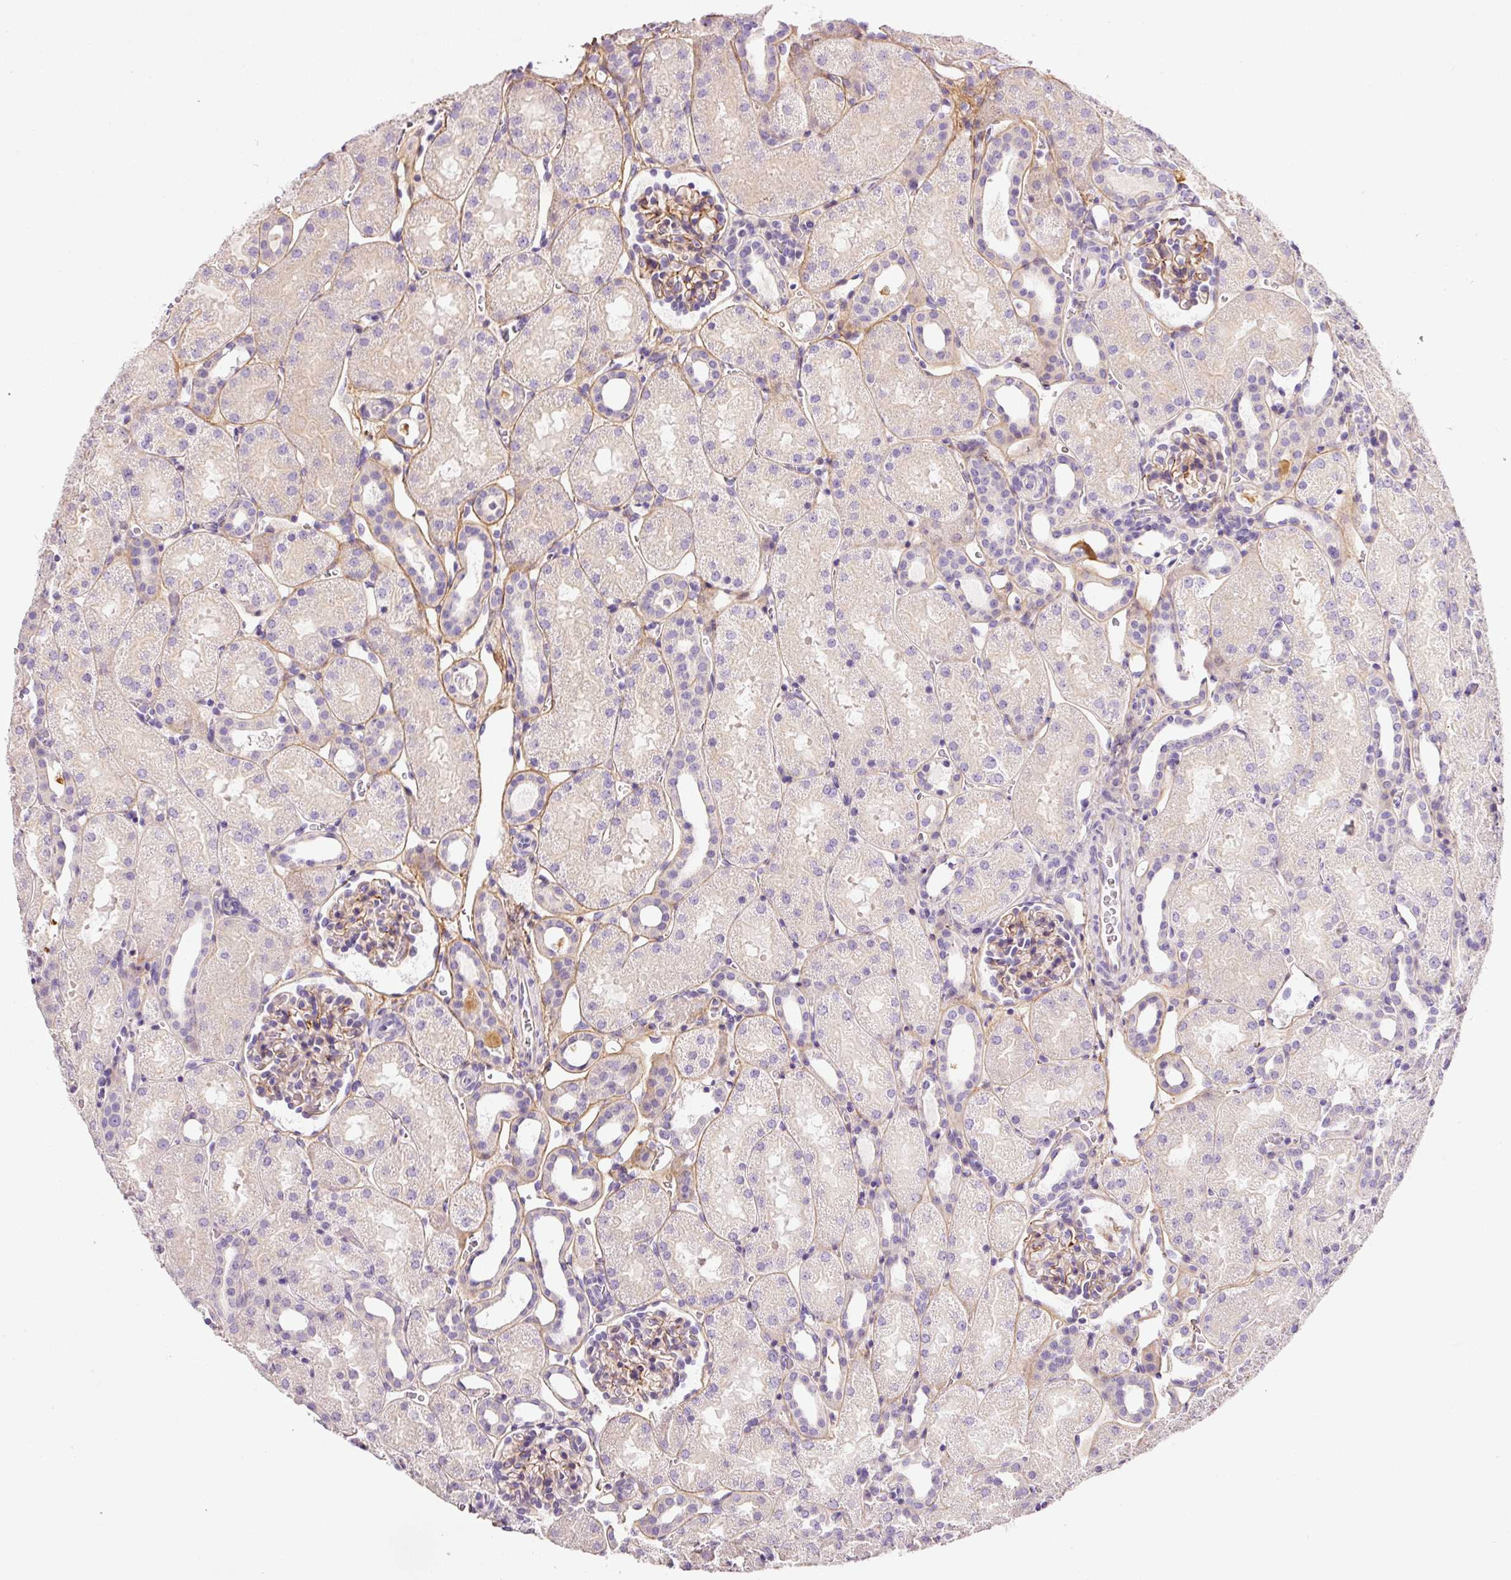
{"staining": {"intensity": "moderate", "quantity": "25%-75%", "location": "cytoplasmic/membranous"}, "tissue": "kidney", "cell_type": "Cells in glomeruli", "image_type": "normal", "snomed": [{"axis": "morphology", "description": "Normal tissue, NOS"}, {"axis": "topography", "description": "Kidney"}], "caption": "This image exhibits IHC staining of normal kidney, with medium moderate cytoplasmic/membranous staining in approximately 25%-75% of cells in glomeruli.", "gene": "SOS2", "patient": {"sex": "male", "age": 2}}